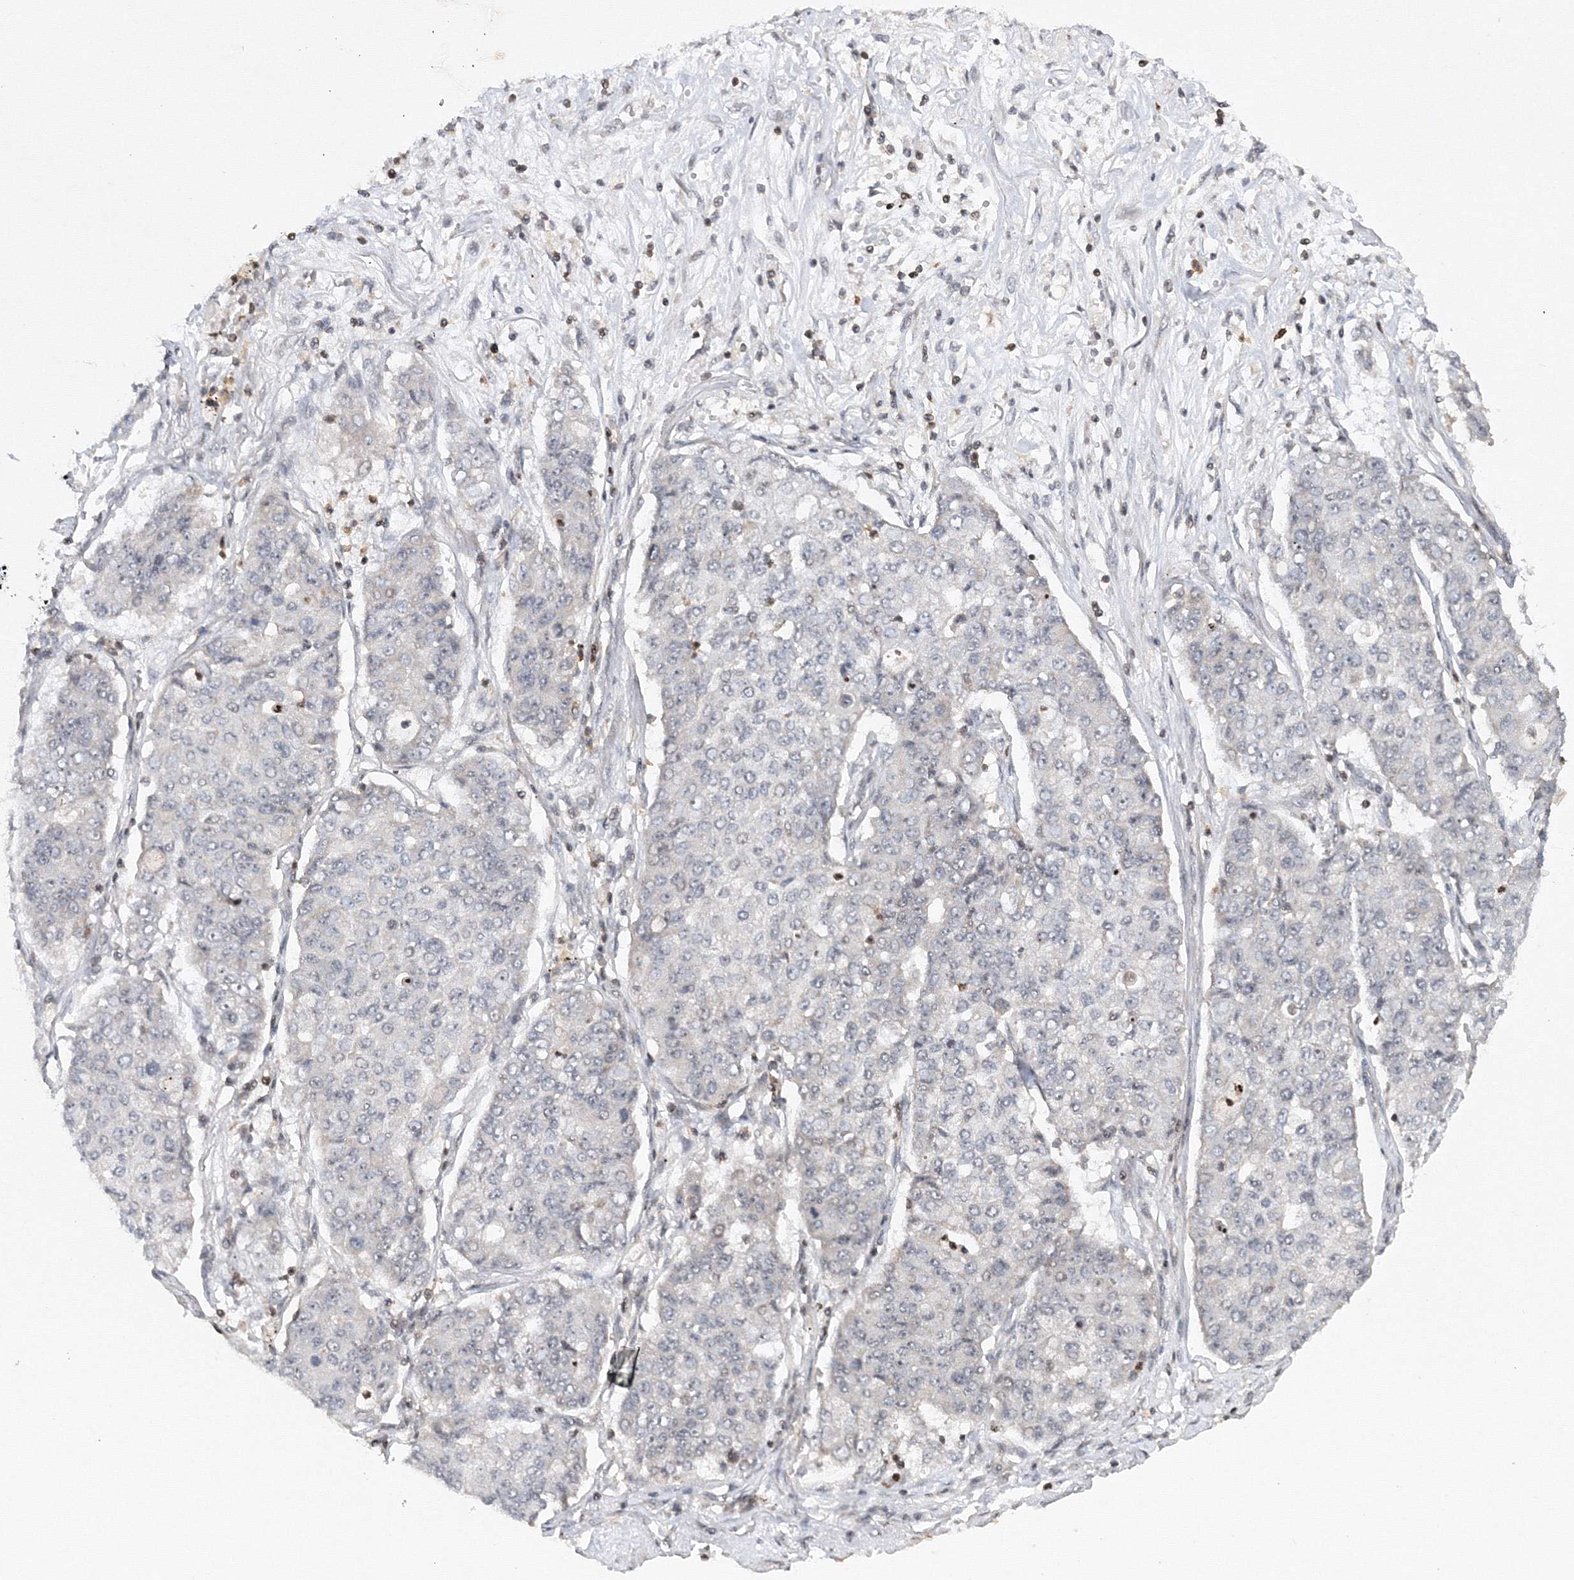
{"staining": {"intensity": "negative", "quantity": "none", "location": "none"}, "tissue": "lung cancer", "cell_type": "Tumor cells", "image_type": "cancer", "snomed": [{"axis": "morphology", "description": "Squamous cell carcinoma, NOS"}, {"axis": "topography", "description": "Lung"}], "caption": "Human squamous cell carcinoma (lung) stained for a protein using immunohistochemistry (IHC) exhibits no positivity in tumor cells.", "gene": "MKRN2", "patient": {"sex": "male", "age": 74}}